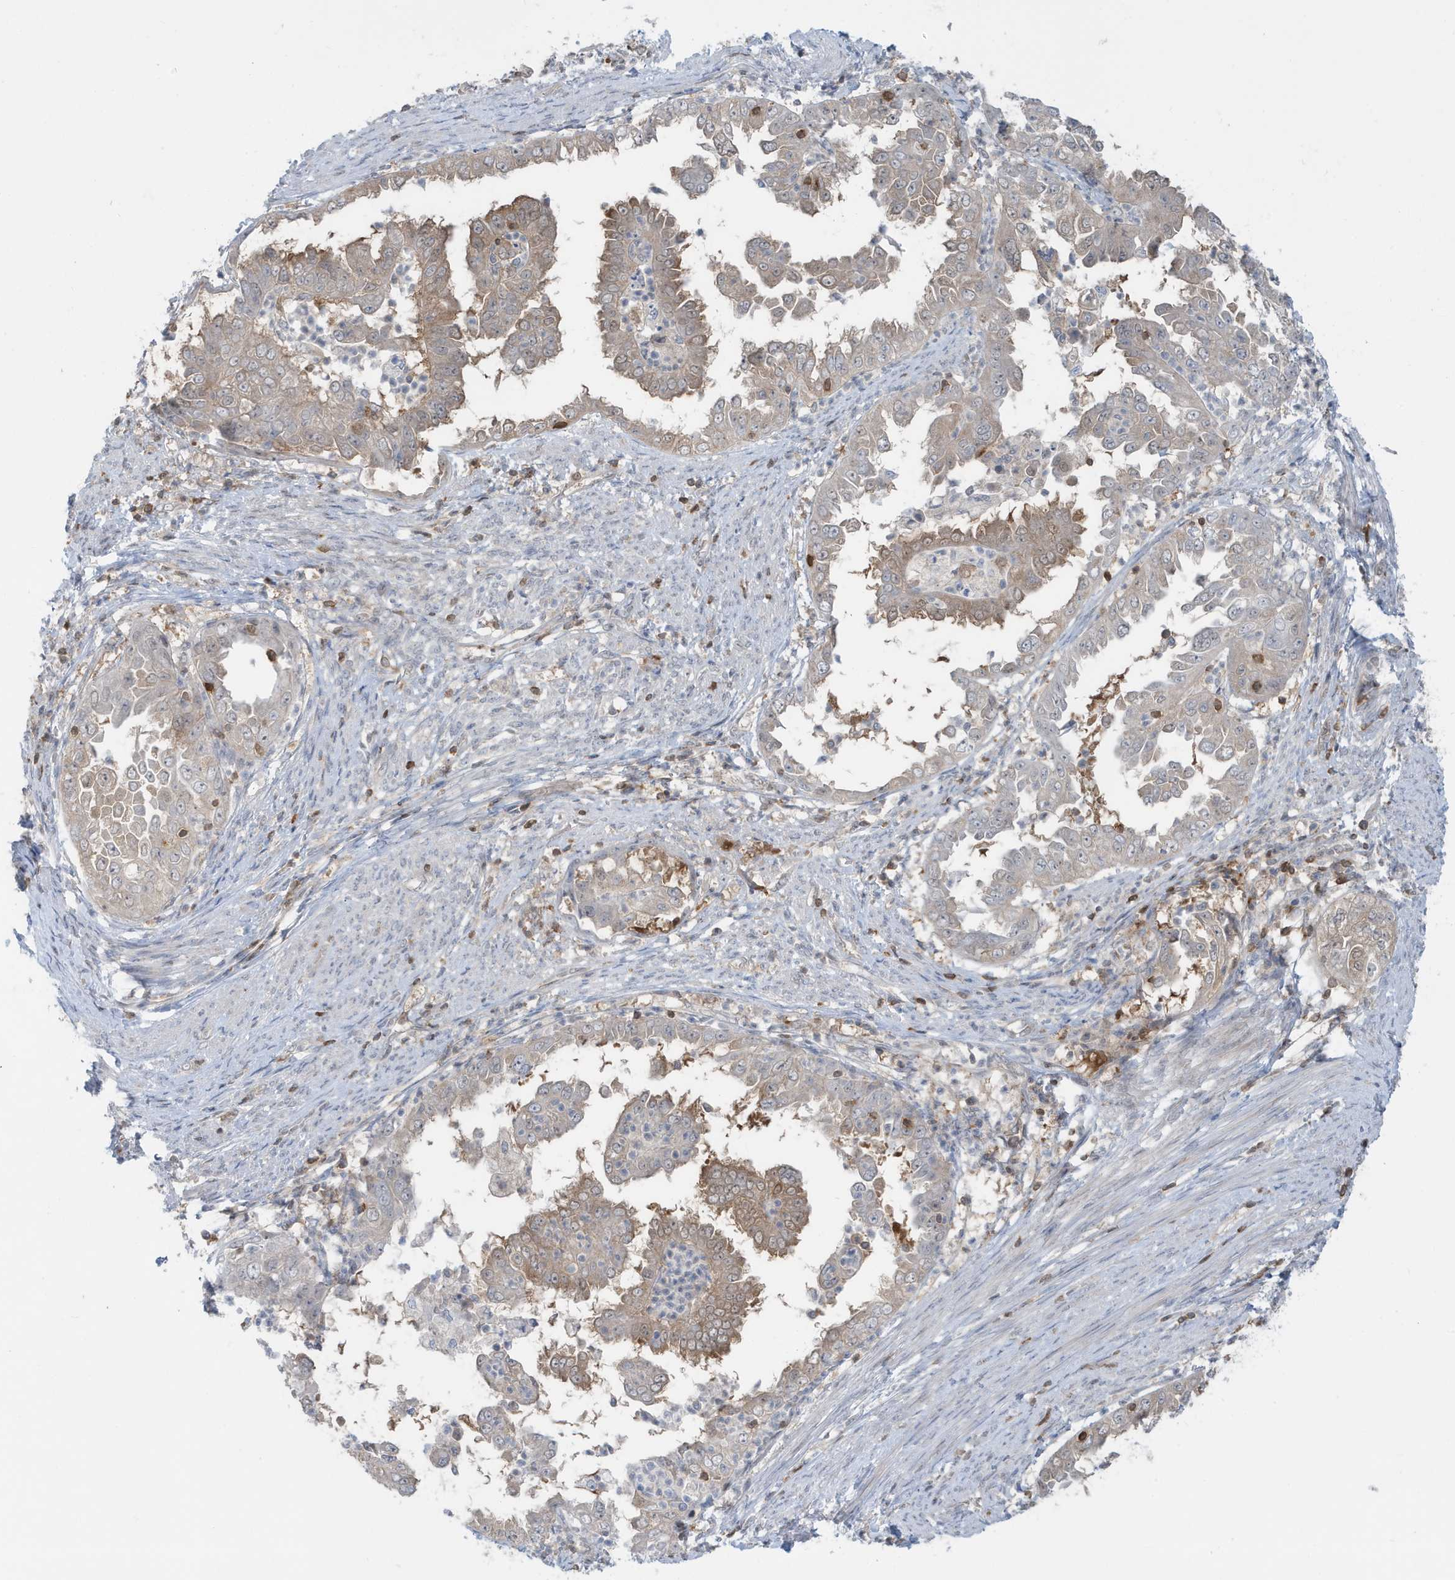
{"staining": {"intensity": "weak", "quantity": "25%-75%", "location": "cytoplasmic/membranous"}, "tissue": "endometrial cancer", "cell_type": "Tumor cells", "image_type": "cancer", "snomed": [{"axis": "morphology", "description": "Adenocarcinoma, NOS"}, {"axis": "topography", "description": "Endometrium"}], "caption": "Immunohistochemical staining of human adenocarcinoma (endometrial) reveals low levels of weak cytoplasmic/membranous positivity in approximately 25%-75% of tumor cells. (IHC, brightfield microscopy, high magnification).", "gene": "OGA", "patient": {"sex": "female", "age": 85}}